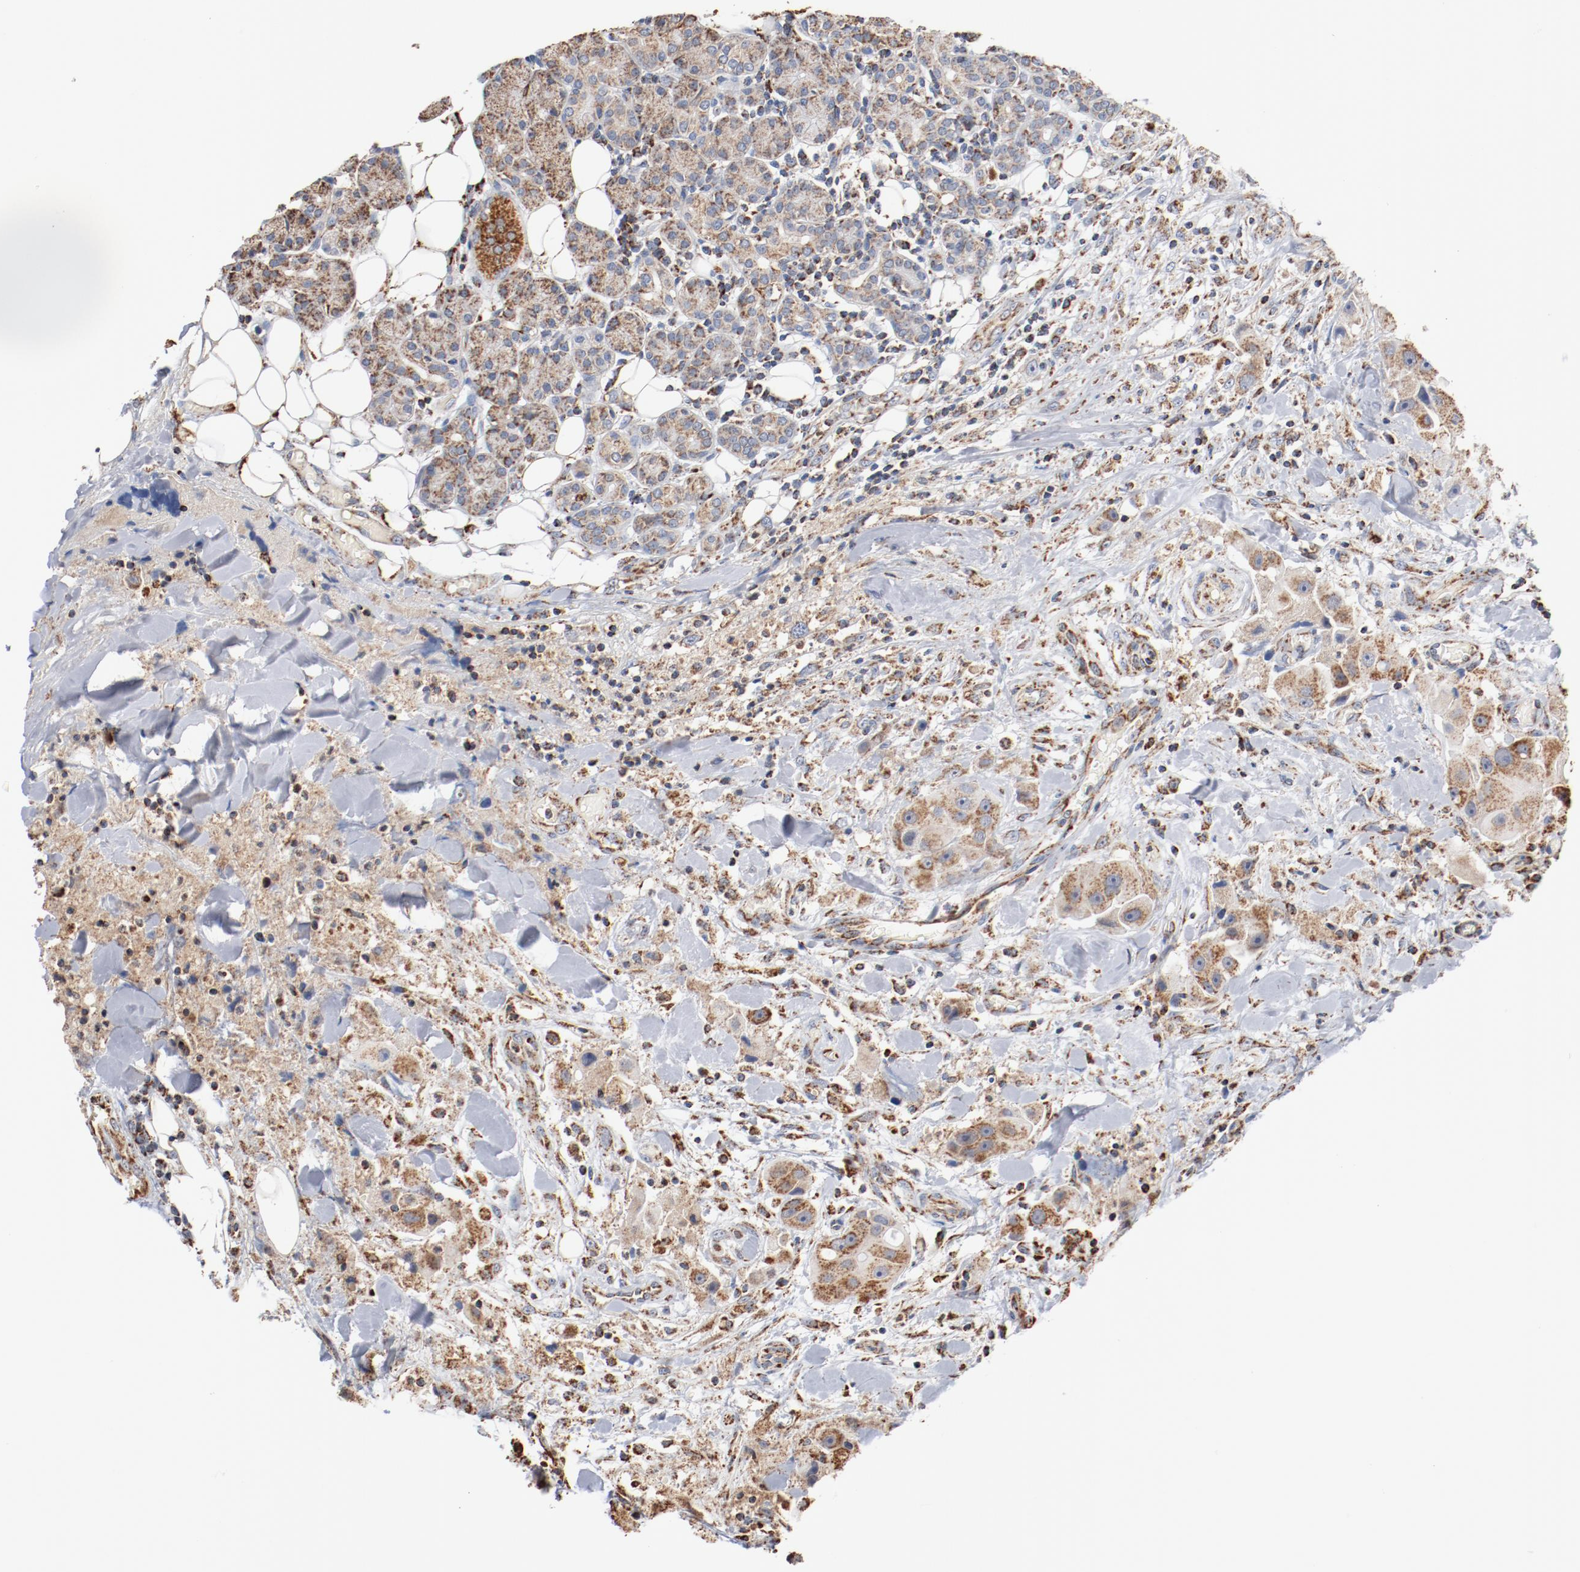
{"staining": {"intensity": "moderate", "quantity": ">75%", "location": "cytoplasmic/membranous"}, "tissue": "head and neck cancer", "cell_type": "Tumor cells", "image_type": "cancer", "snomed": [{"axis": "morphology", "description": "Normal tissue, NOS"}, {"axis": "morphology", "description": "Adenocarcinoma, NOS"}, {"axis": "topography", "description": "Salivary gland"}, {"axis": "topography", "description": "Head-Neck"}], "caption": "Moderate cytoplasmic/membranous protein staining is present in approximately >75% of tumor cells in head and neck adenocarcinoma.", "gene": "NDUFS4", "patient": {"sex": "male", "age": 80}}